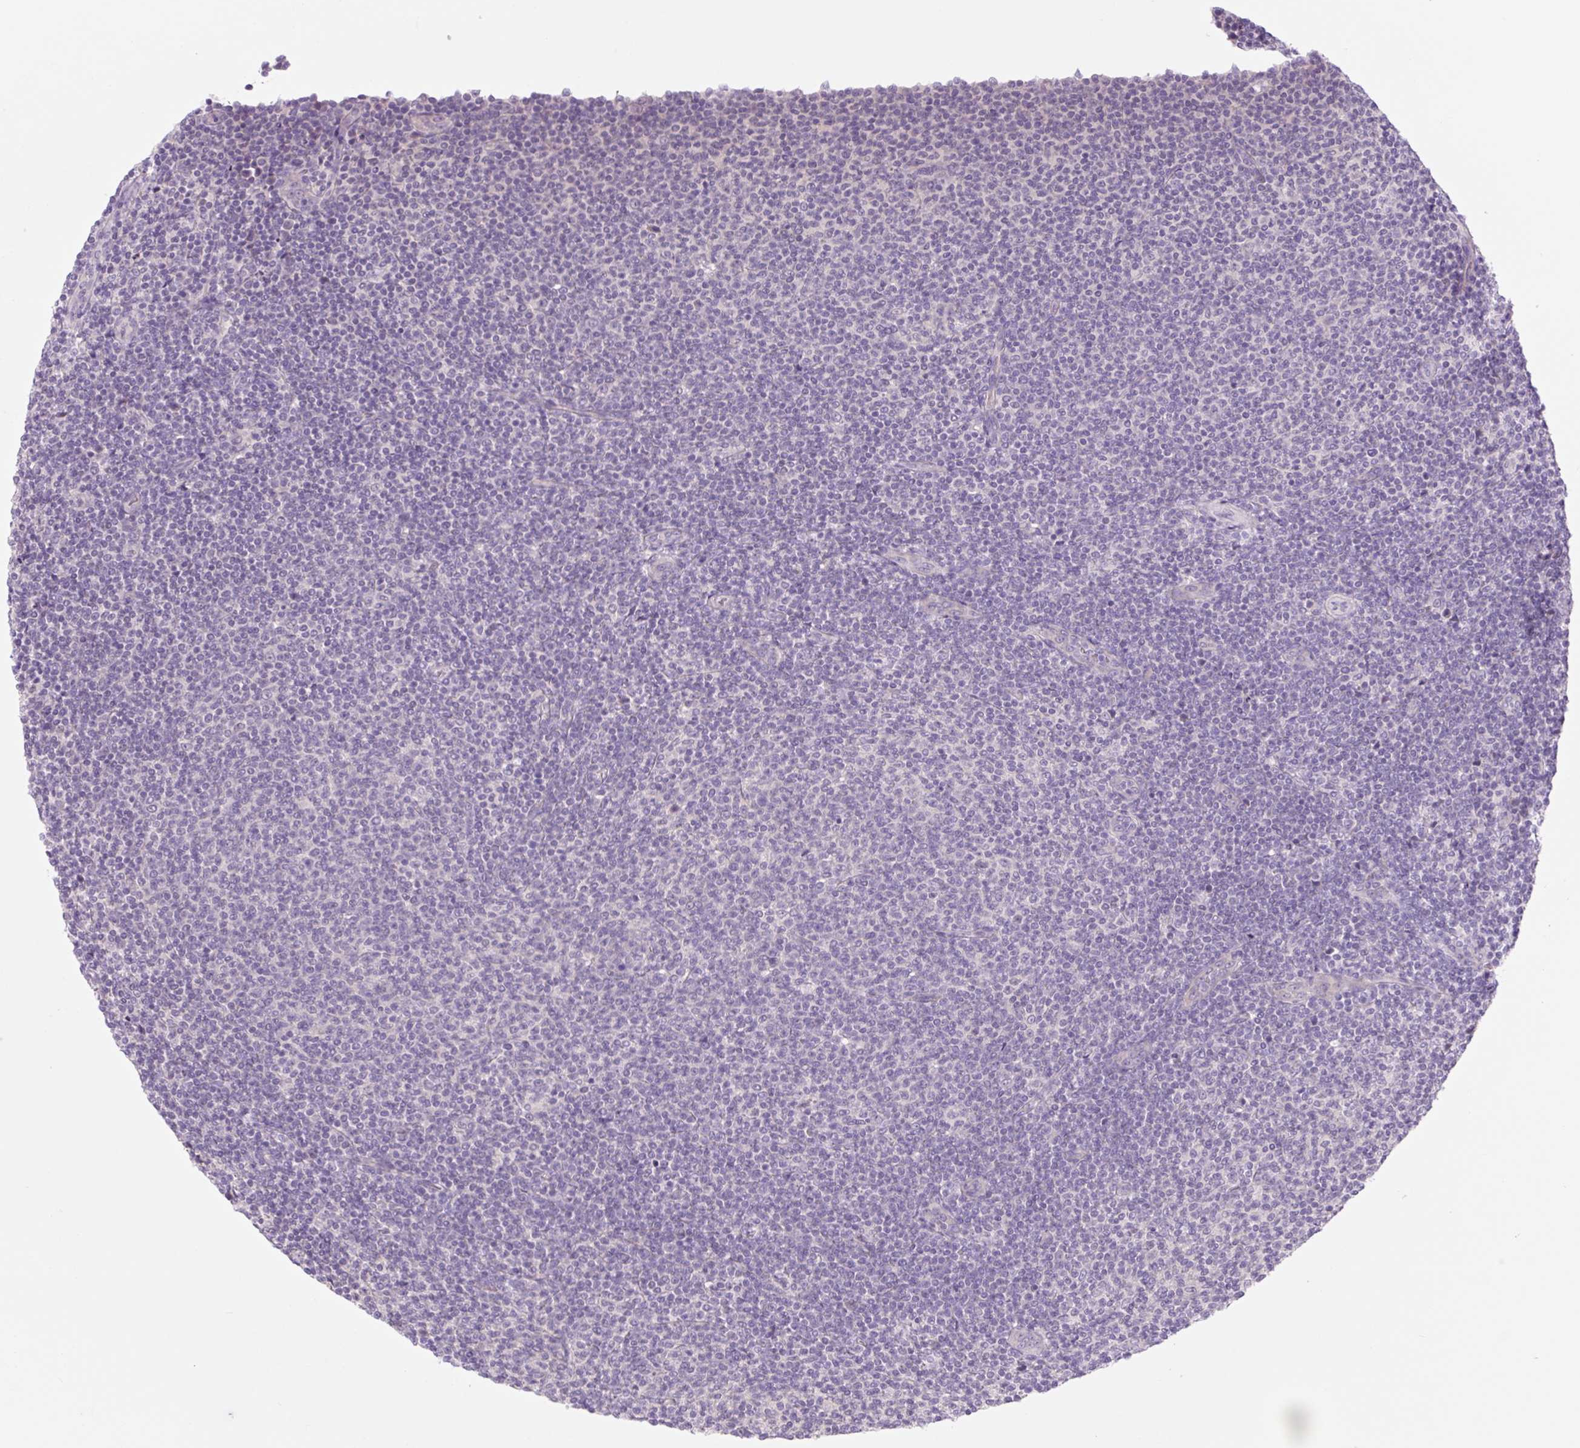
{"staining": {"intensity": "negative", "quantity": "none", "location": "none"}, "tissue": "lymphoma", "cell_type": "Tumor cells", "image_type": "cancer", "snomed": [{"axis": "morphology", "description": "Malignant lymphoma, non-Hodgkin's type, Low grade"}, {"axis": "topography", "description": "Lymph node"}], "caption": "This is a histopathology image of immunohistochemistry staining of lymphoma, which shows no staining in tumor cells.", "gene": "CELF6", "patient": {"sex": "male", "age": 66}}